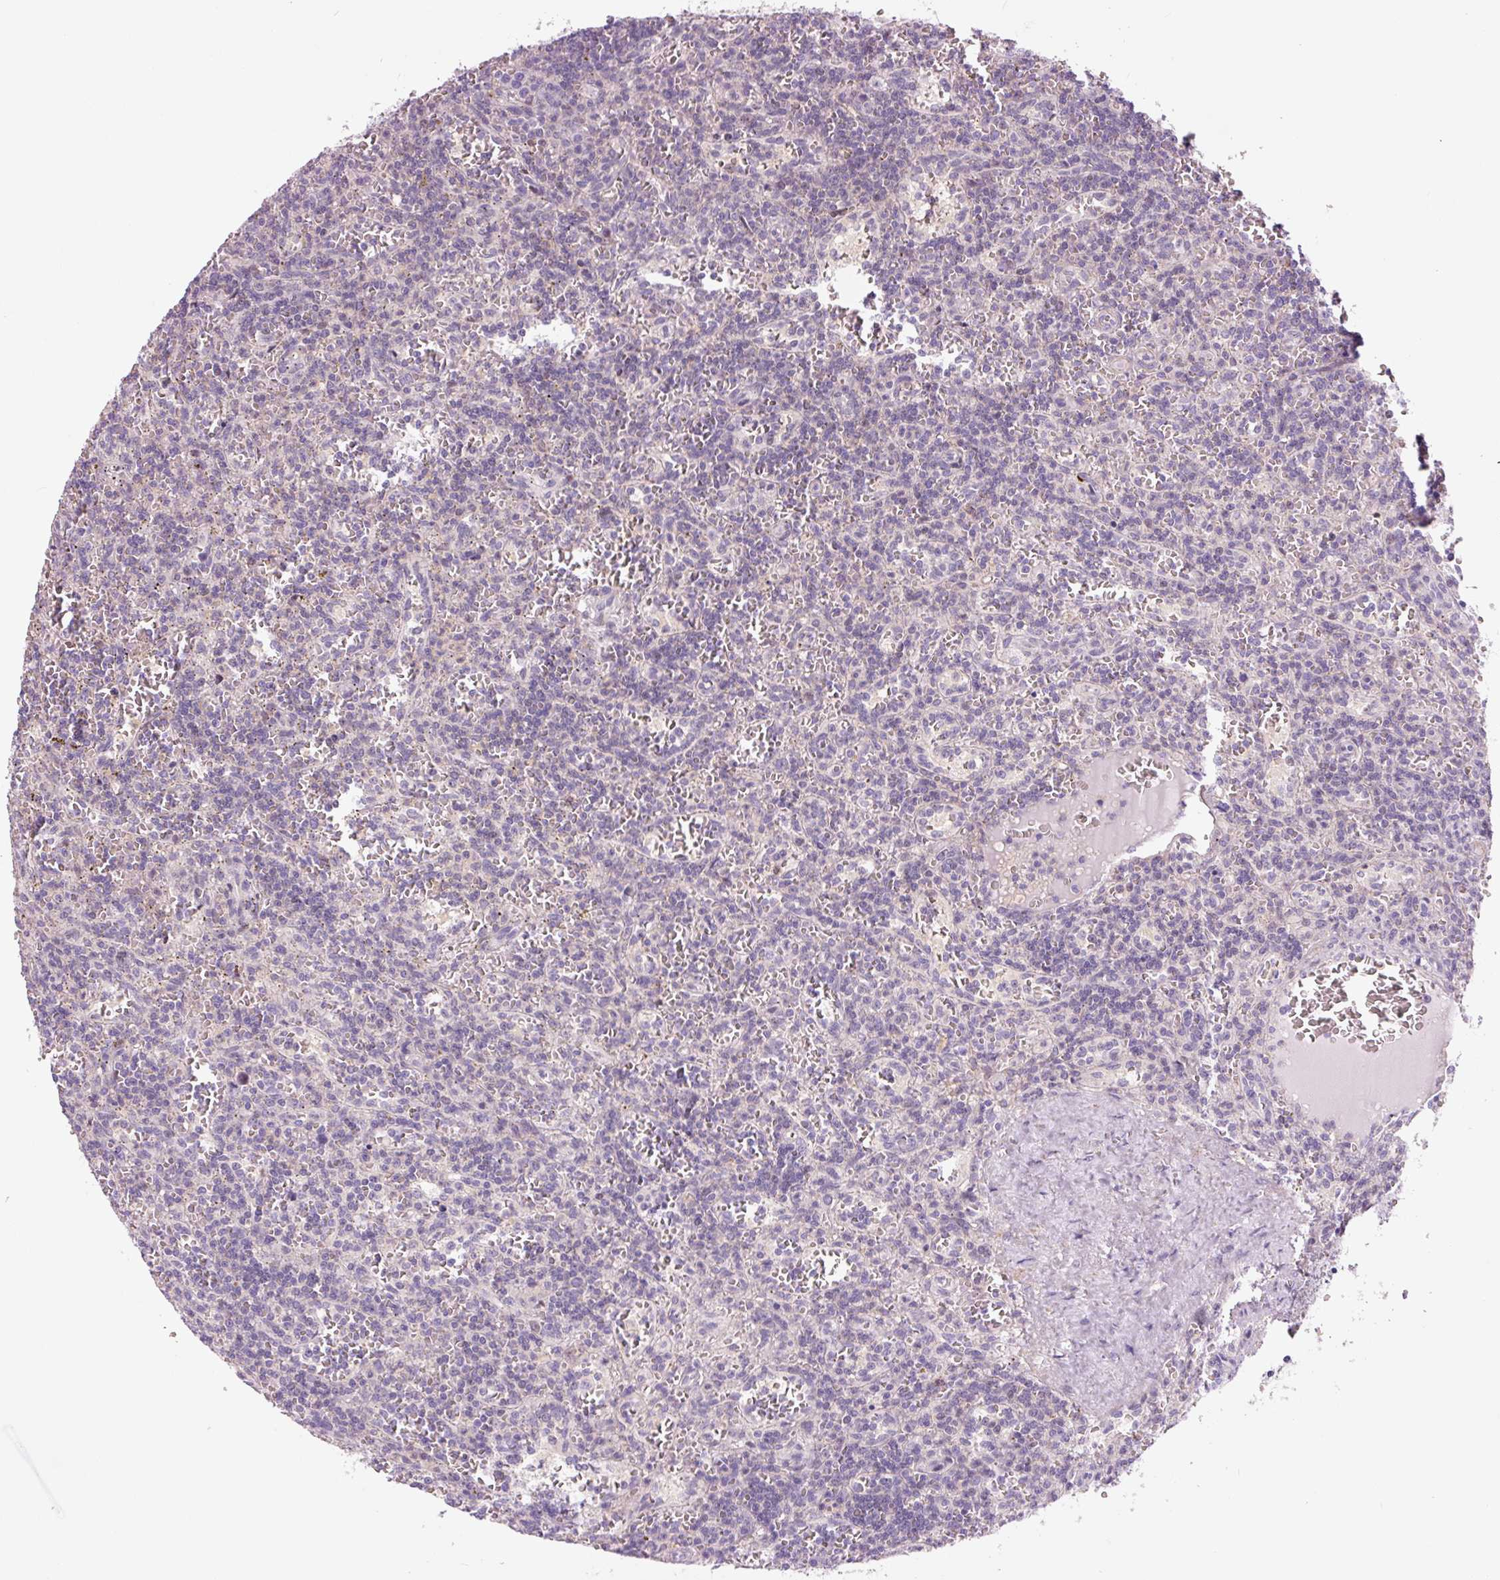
{"staining": {"intensity": "negative", "quantity": "none", "location": "none"}, "tissue": "lymphoma", "cell_type": "Tumor cells", "image_type": "cancer", "snomed": [{"axis": "morphology", "description": "Malignant lymphoma, non-Hodgkin's type, Low grade"}, {"axis": "topography", "description": "Spleen"}], "caption": "IHC image of neoplastic tissue: human malignant lymphoma, non-Hodgkin's type (low-grade) stained with DAB (3,3'-diaminobenzidine) exhibits no significant protein expression in tumor cells.", "gene": "DAPP1", "patient": {"sex": "male", "age": 73}}